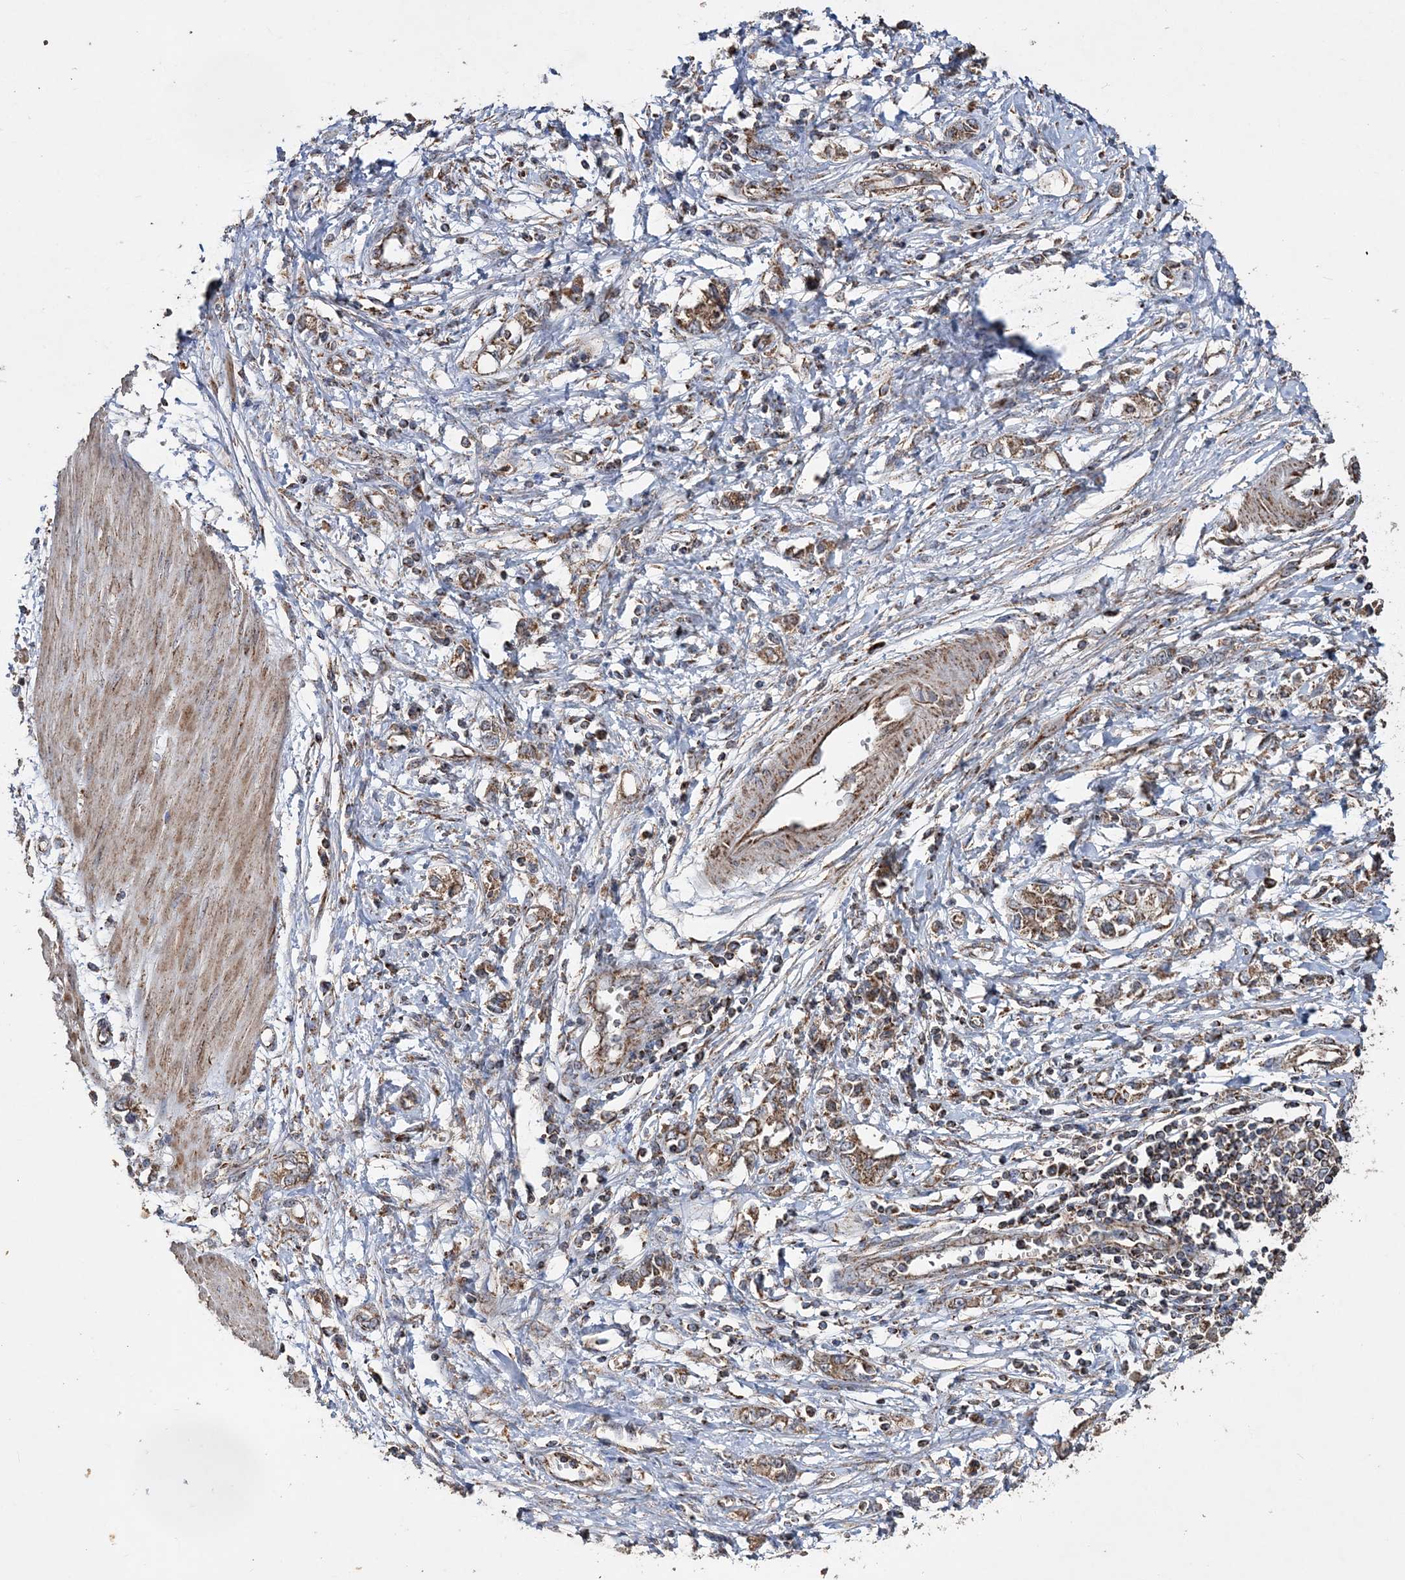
{"staining": {"intensity": "weak", "quantity": ">75%", "location": "cytoplasmic/membranous"}, "tissue": "stomach cancer", "cell_type": "Tumor cells", "image_type": "cancer", "snomed": [{"axis": "morphology", "description": "Adenocarcinoma, NOS"}, {"axis": "topography", "description": "Stomach"}], "caption": "Weak cytoplasmic/membranous protein expression is appreciated in approximately >75% of tumor cells in stomach cancer. (brown staining indicates protein expression, while blue staining denotes nuclei).", "gene": "POC5", "patient": {"sex": "female", "age": 76}}